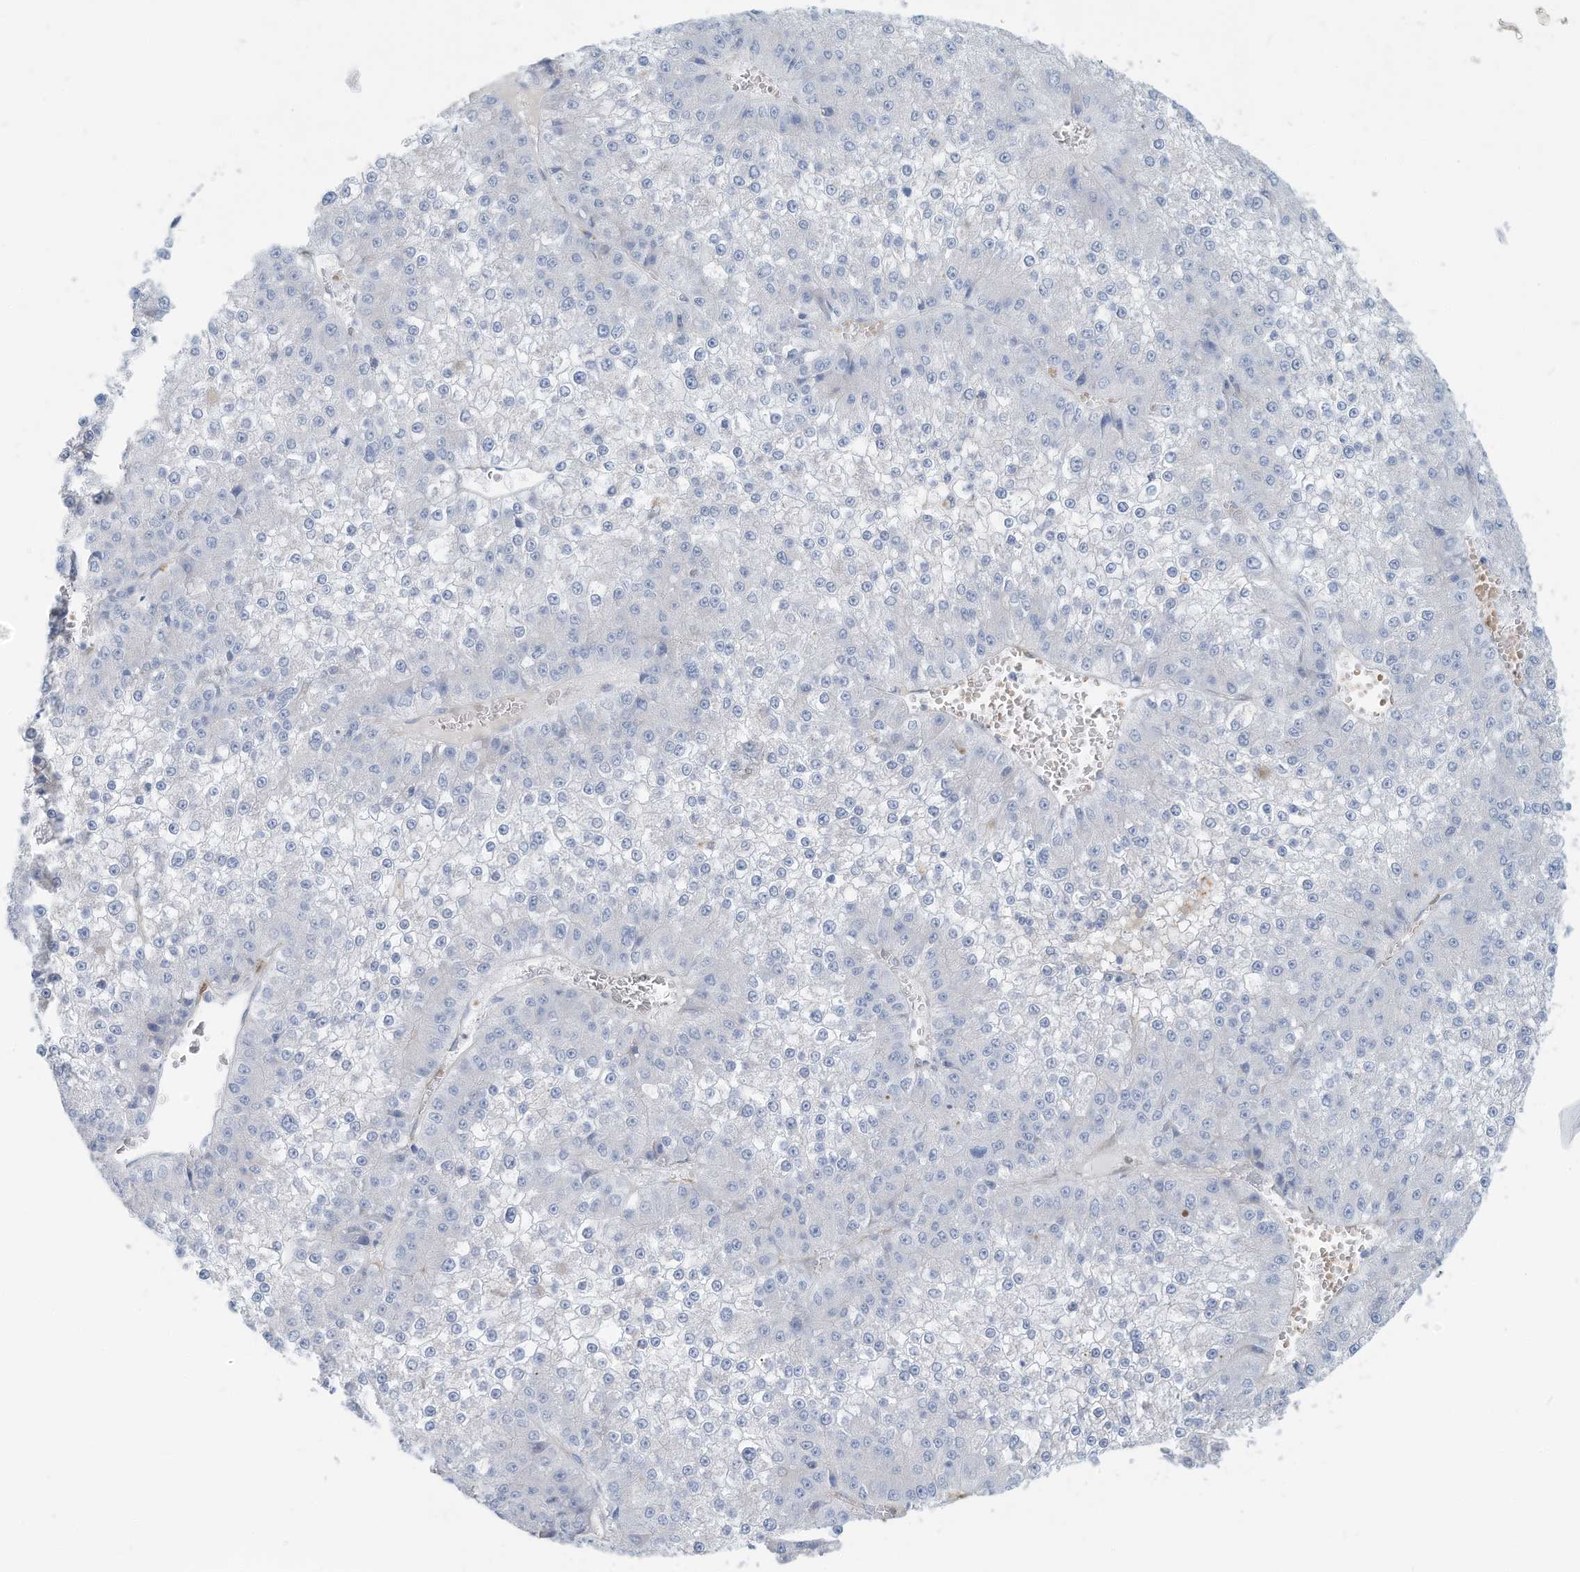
{"staining": {"intensity": "negative", "quantity": "none", "location": "none"}, "tissue": "liver cancer", "cell_type": "Tumor cells", "image_type": "cancer", "snomed": [{"axis": "morphology", "description": "Carcinoma, Hepatocellular, NOS"}, {"axis": "topography", "description": "Liver"}], "caption": "This photomicrograph is of liver cancer stained with immunohistochemistry to label a protein in brown with the nuclei are counter-stained blue. There is no positivity in tumor cells.", "gene": "ERI2", "patient": {"sex": "female", "age": 73}}